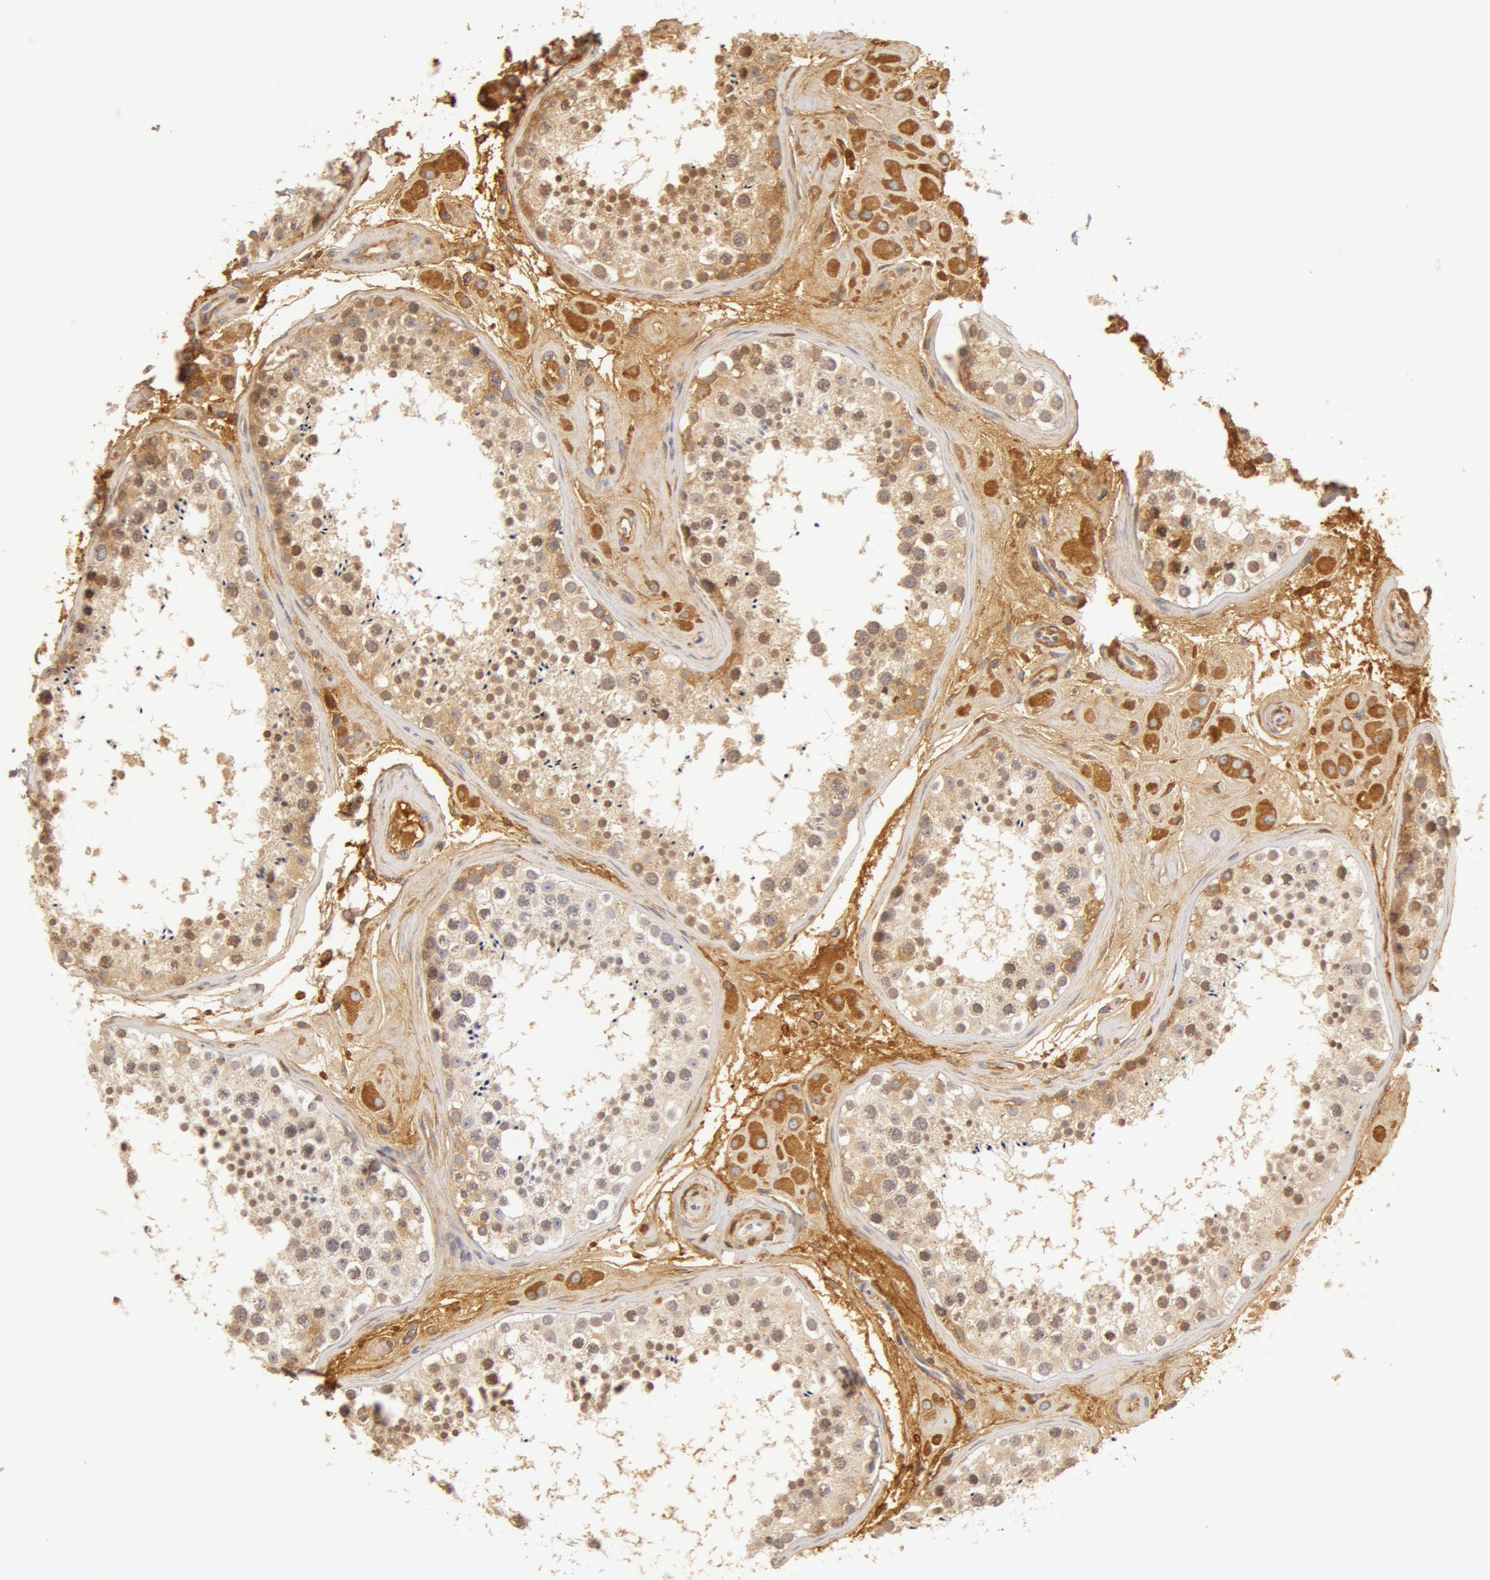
{"staining": {"intensity": "weak", "quantity": "25%-75%", "location": "cytoplasmic/membranous,nuclear"}, "tissue": "testis", "cell_type": "Cells in seminiferous ducts", "image_type": "normal", "snomed": [{"axis": "morphology", "description": "Normal tissue, NOS"}, {"axis": "topography", "description": "Testis"}], "caption": "Weak cytoplasmic/membranous,nuclear protein positivity is seen in approximately 25%-75% of cells in seminiferous ducts in testis.", "gene": "GC", "patient": {"sex": "male", "age": 38}}